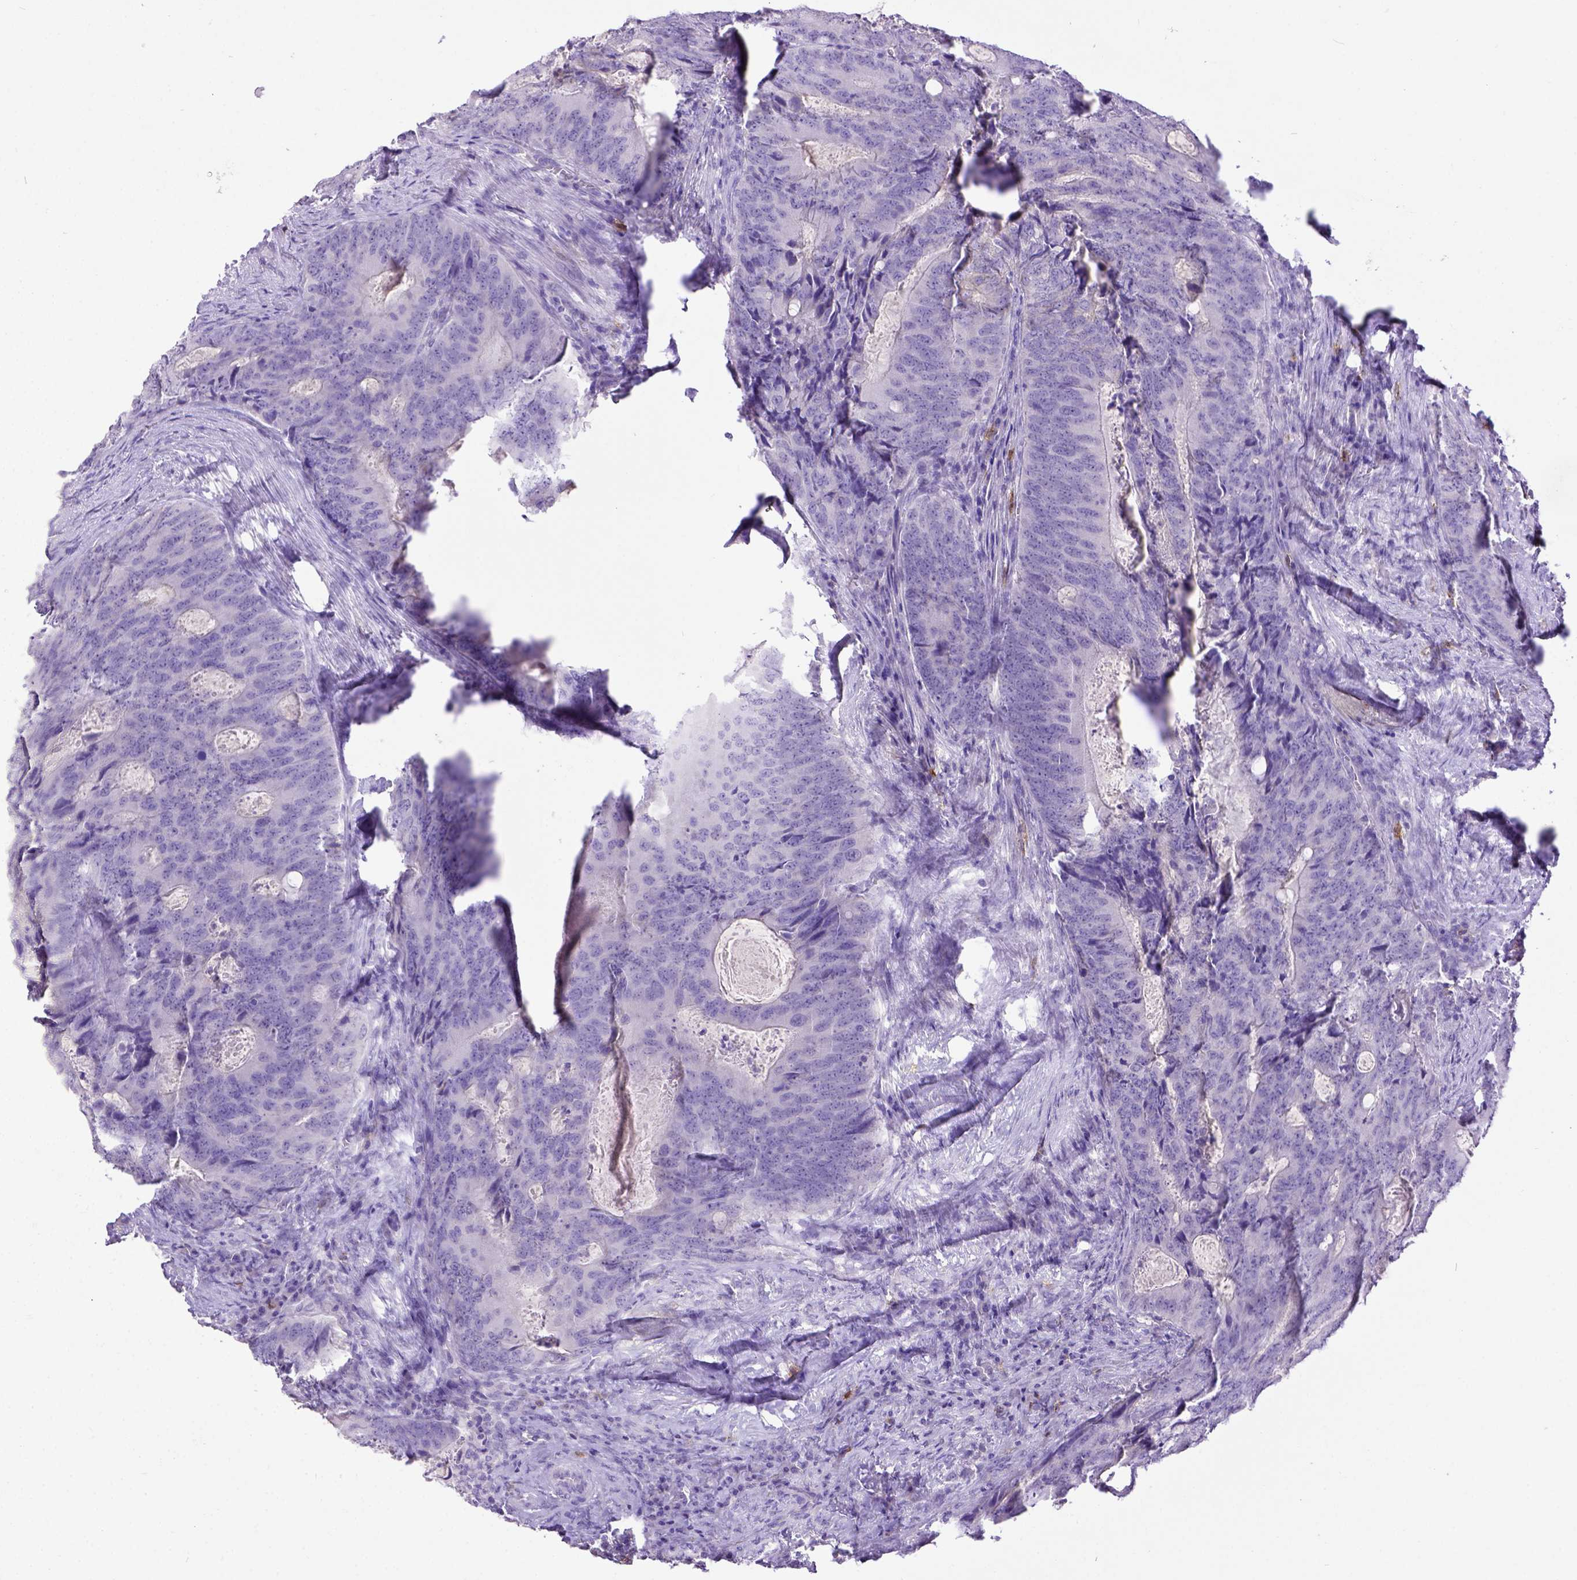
{"staining": {"intensity": "negative", "quantity": "none", "location": "none"}, "tissue": "colorectal cancer", "cell_type": "Tumor cells", "image_type": "cancer", "snomed": [{"axis": "morphology", "description": "Adenocarcinoma, NOS"}, {"axis": "topography", "description": "Colon"}], "caption": "DAB immunohistochemical staining of human colorectal cancer exhibits no significant staining in tumor cells.", "gene": "KIT", "patient": {"sex": "male", "age": 67}}